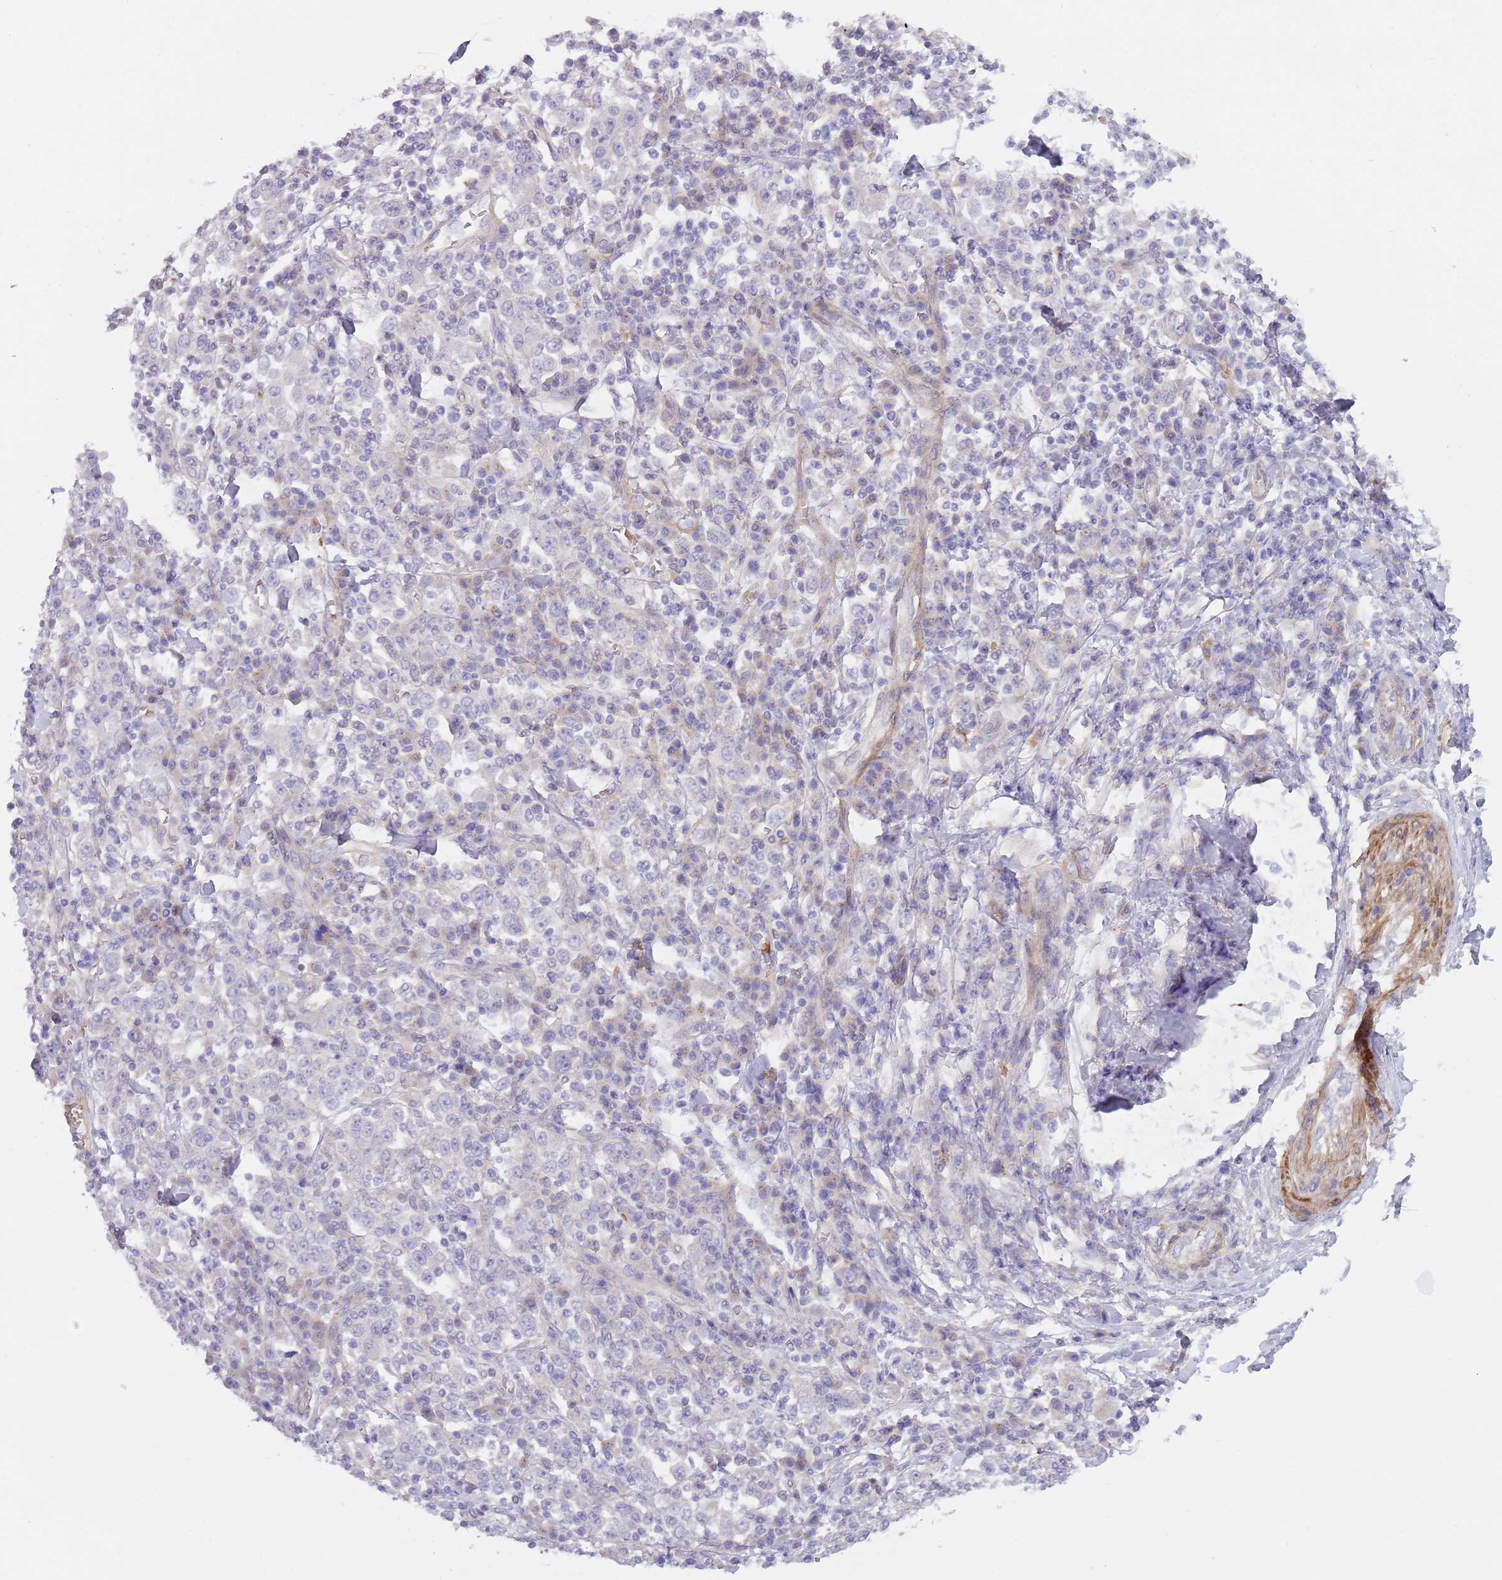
{"staining": {"intensity": "negative", "quantity": "none", "location": "none"}, "tissue": "stomach cancer", "cell_type": "Tumor cells", "image_type": "cancer", "snomed": [{"axis": "morphology", "description": "Normal tissue, NOS"}, {"axis": "morphology", "description": "Adenocarcinoma, NOS"}, {"axis": "topography", "description": "Stomach, upper"}, {"axis": "topography", "description": "Stomach"}], "caption": "High magnification brightfield microscopy of adenocarcinoma (stomach) stained with DAB (3,3'-diaminobenzidine) (brown) and counterstained with hematoxylin (blue): tumor cells show no significant staining.", "gene": "TINAGL1", "patient": {"sex": "male", "age": 59}}